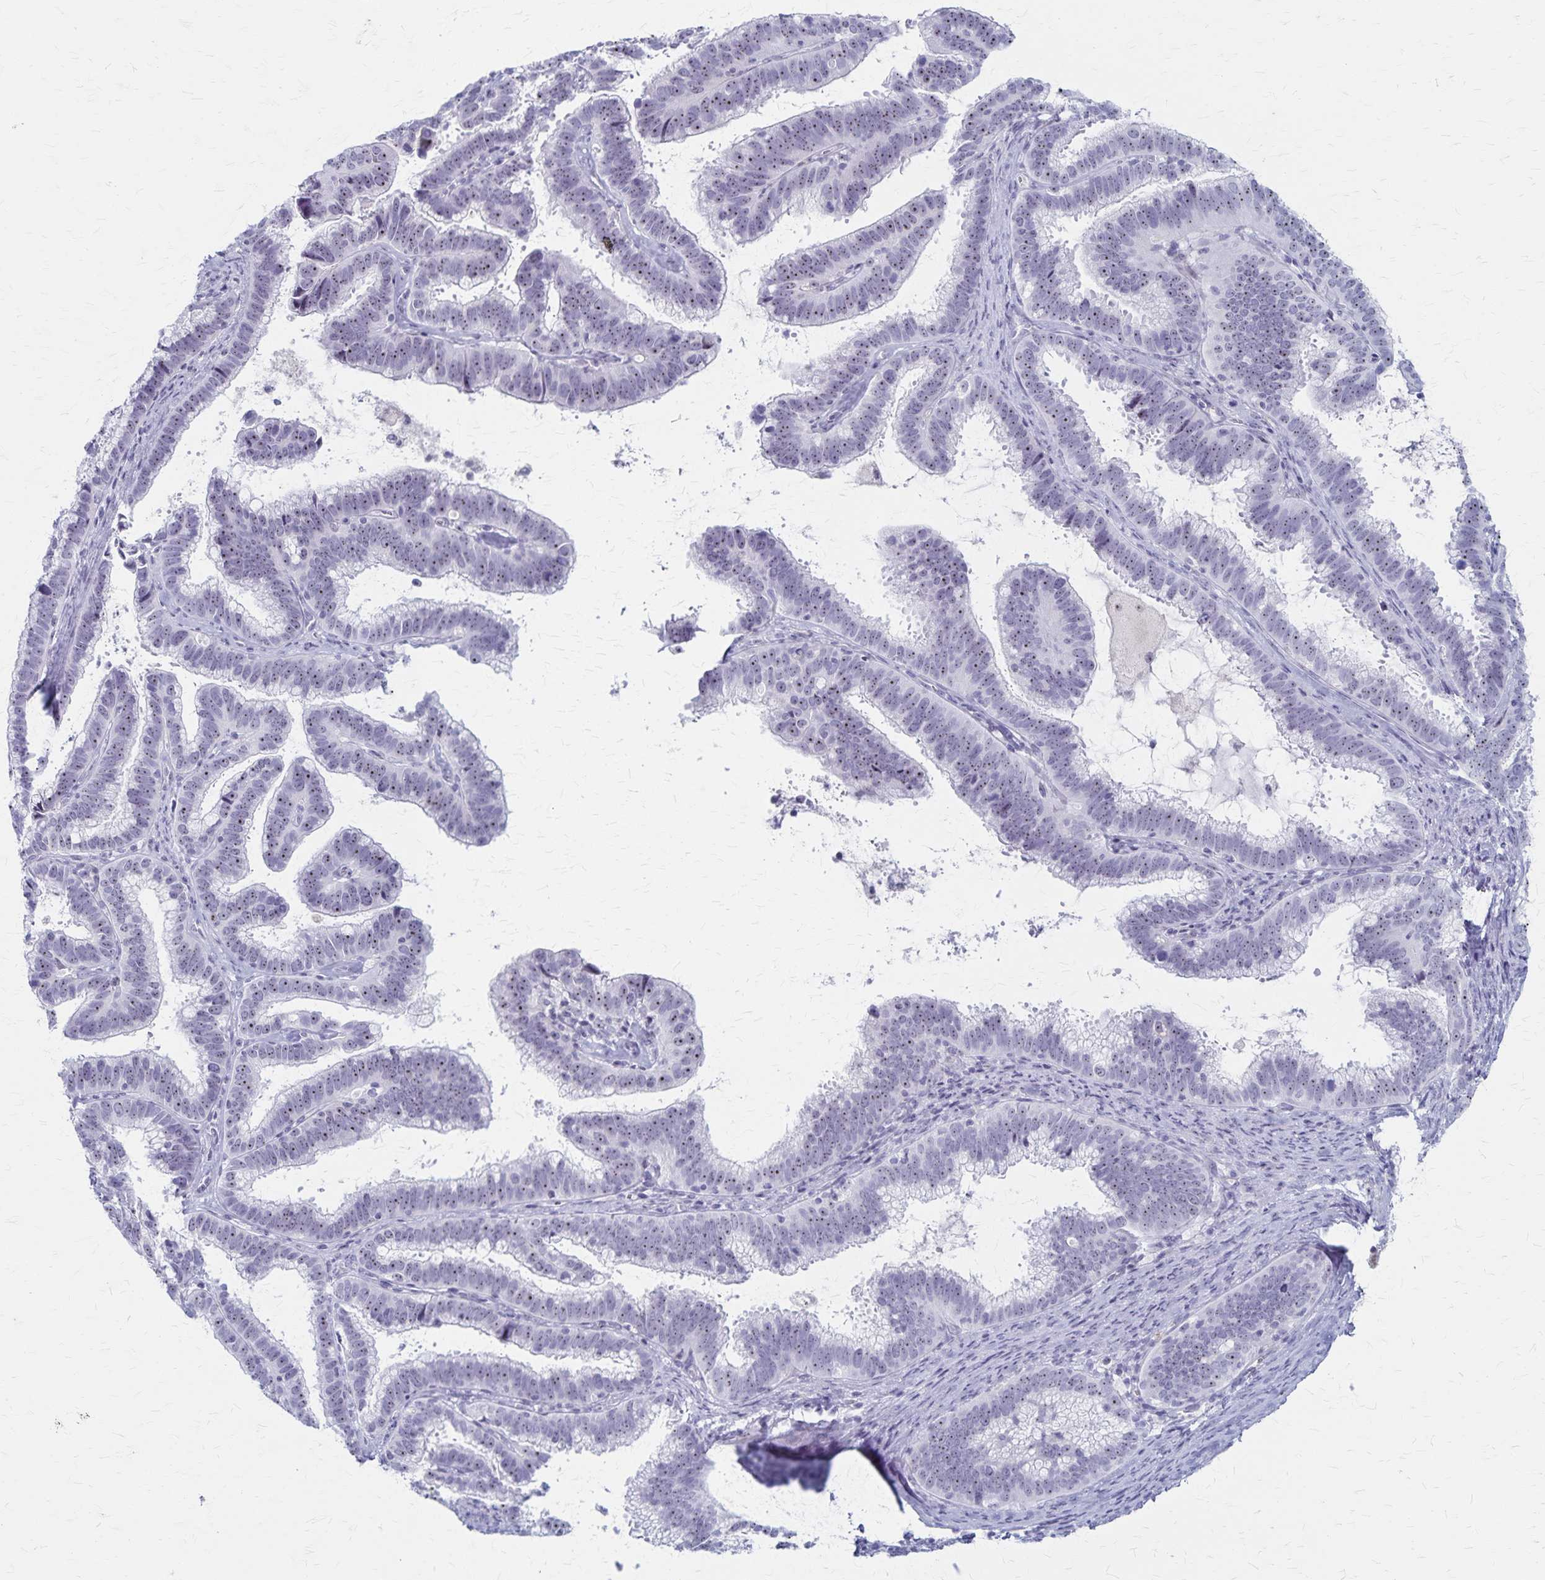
{"staining": {"intensity": "weak", "quantity": "25%-75%", "location": "nuclear"}, "tissue": "cervical cancer", "cell_type": "Tumor cells", "image_type": "cancer", "snomed": [{"axis": "morphology", "description": "Adenocarcinoma, NOS"}, {"axis": "topography", "description": "Cervix"}], "caption": "Tumor cells demonstrate weak nuclear expression in about 25%-75% of cells in adenocarcinoma (cervical).", "gene": "DLK2", "patient": {"sex": "female", "age": 61}}